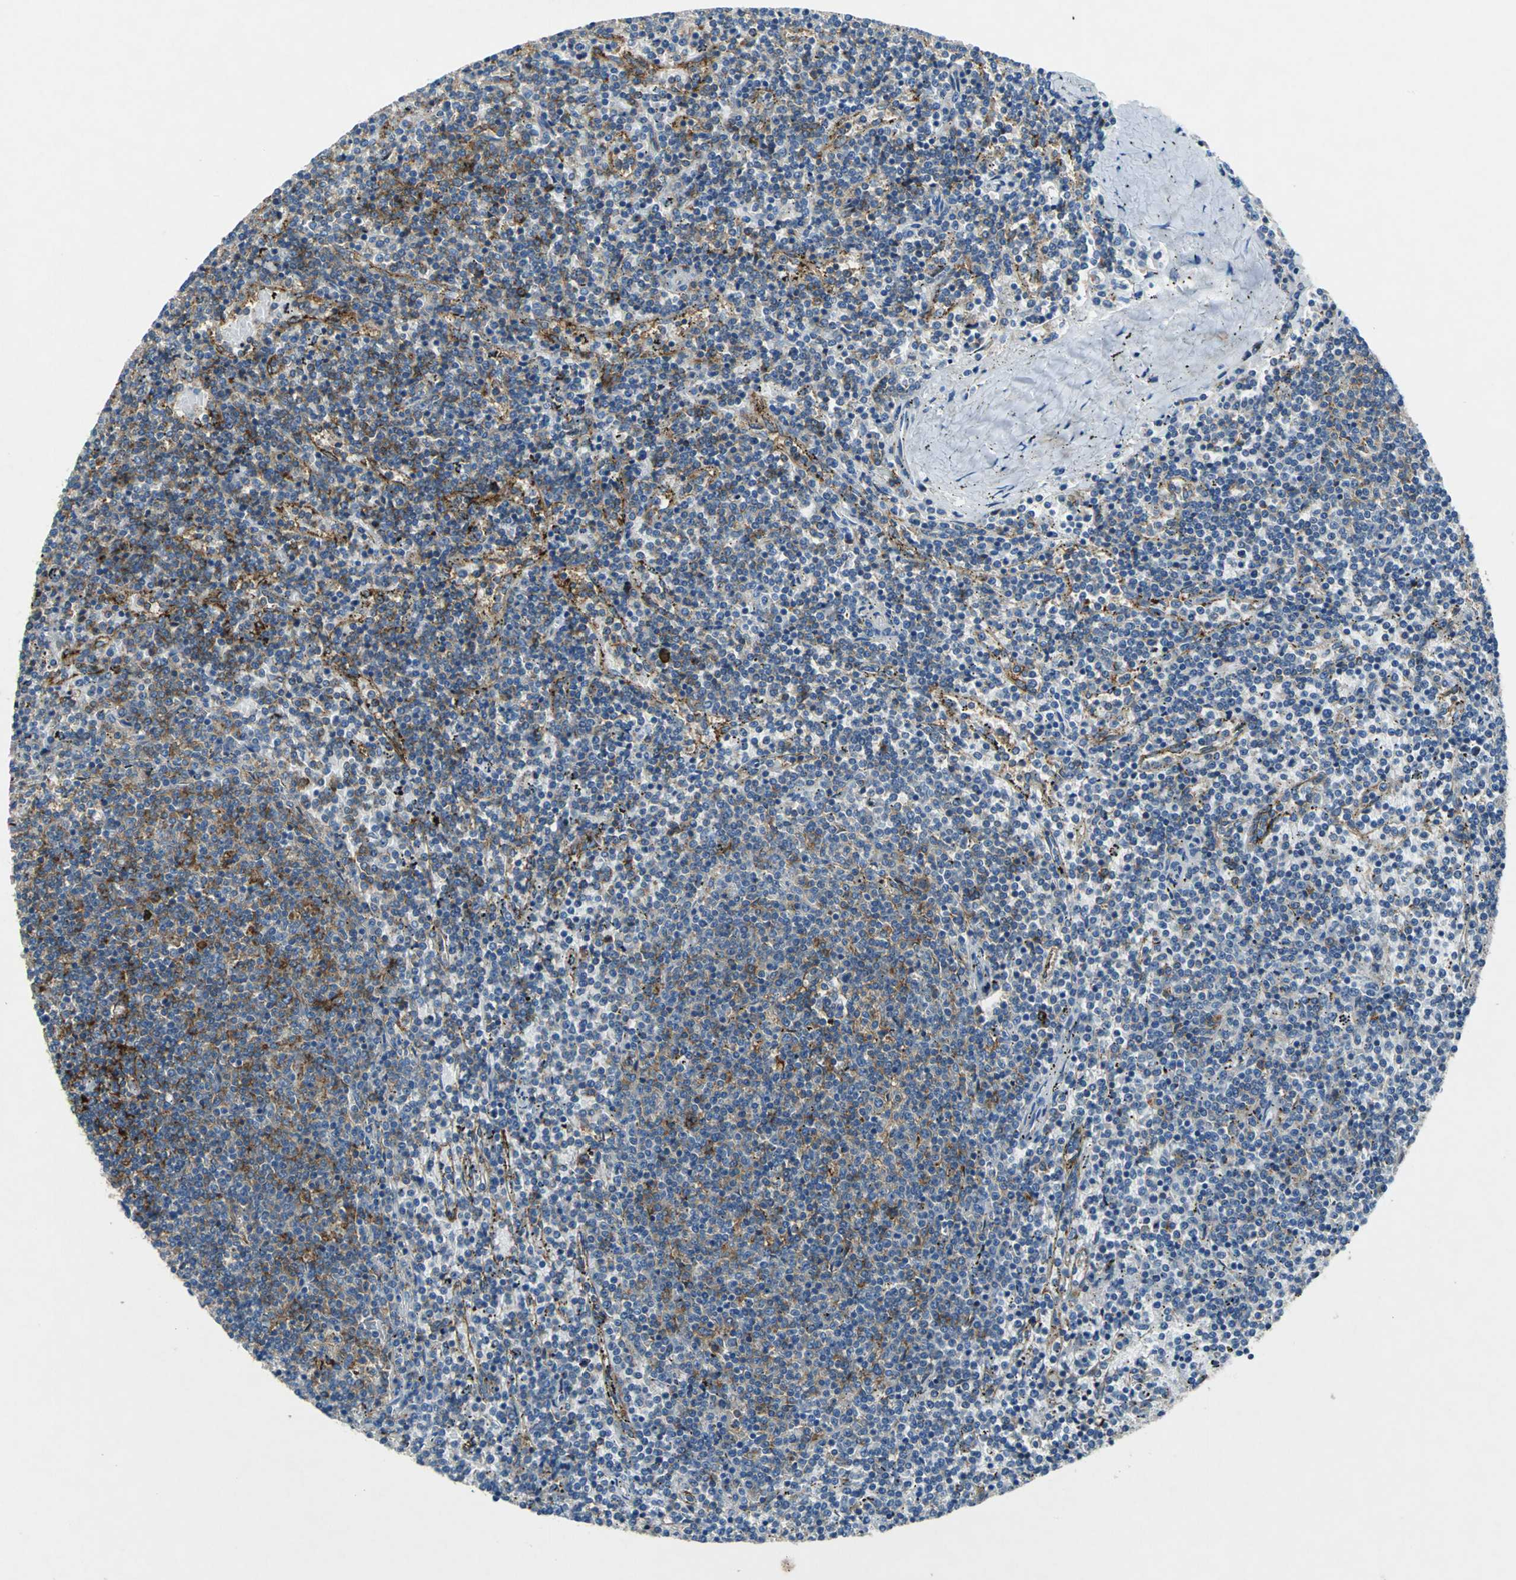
{"staining": {"intensity": "moderate", "quantity": "<25%", "location": "cytoplasmic/membranous"}, "tissue": "lymphoma", "cell_type": "Tumor cells", "image_type": "cancer", "snomed": [{"axis": "morphology", "description": "Malignant lymphoma, non-Hodgkin's type, Low grade"}, {"axis": "topography", "description": "Spleen"}], "caption": "This is an image of immunohistochemistry (IHC) staining of lymphoma, which shows moderate expression in the cytoplasmic/membranous of tumor cells.", "gene": "RPS13", "patient": {"sex": "female", "age": 50}}